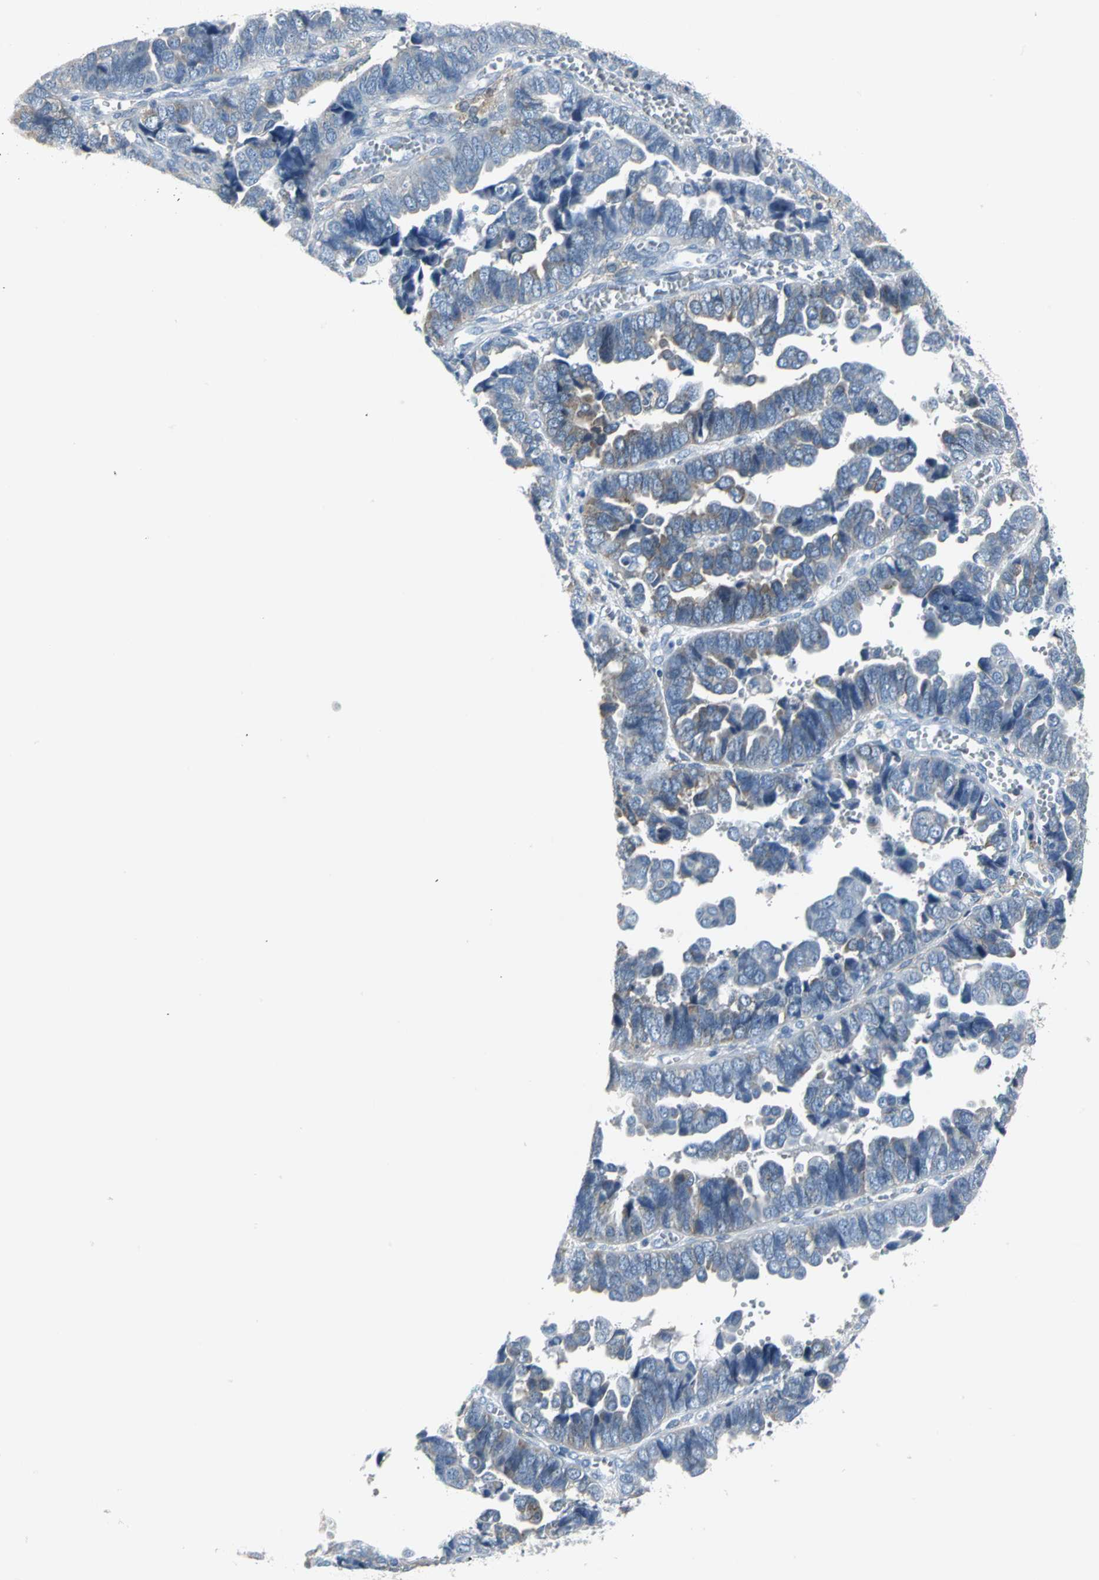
{"staining": {"intensity": "weak", "quantity": ">75%", "location": "cytoplasmic/membranous"}, "tissue": "endometrial cancer", "cell_type": "Tumor cells", "image_type": "cancer", "snomed": [{"axis": "morphology", "description": "Adenocarcinoma, NOS"}, {"axis": "topography", "description": "Endometrium"}], "caption": "About >75% of tumor cells in endometrial adenocarcinoma display weak cytoplasmic/membranous protein expression as visualized by brown immunohistochemical staining.", "gene": "IQGAP2", "patient": {"sex": "female", "age": 75}}